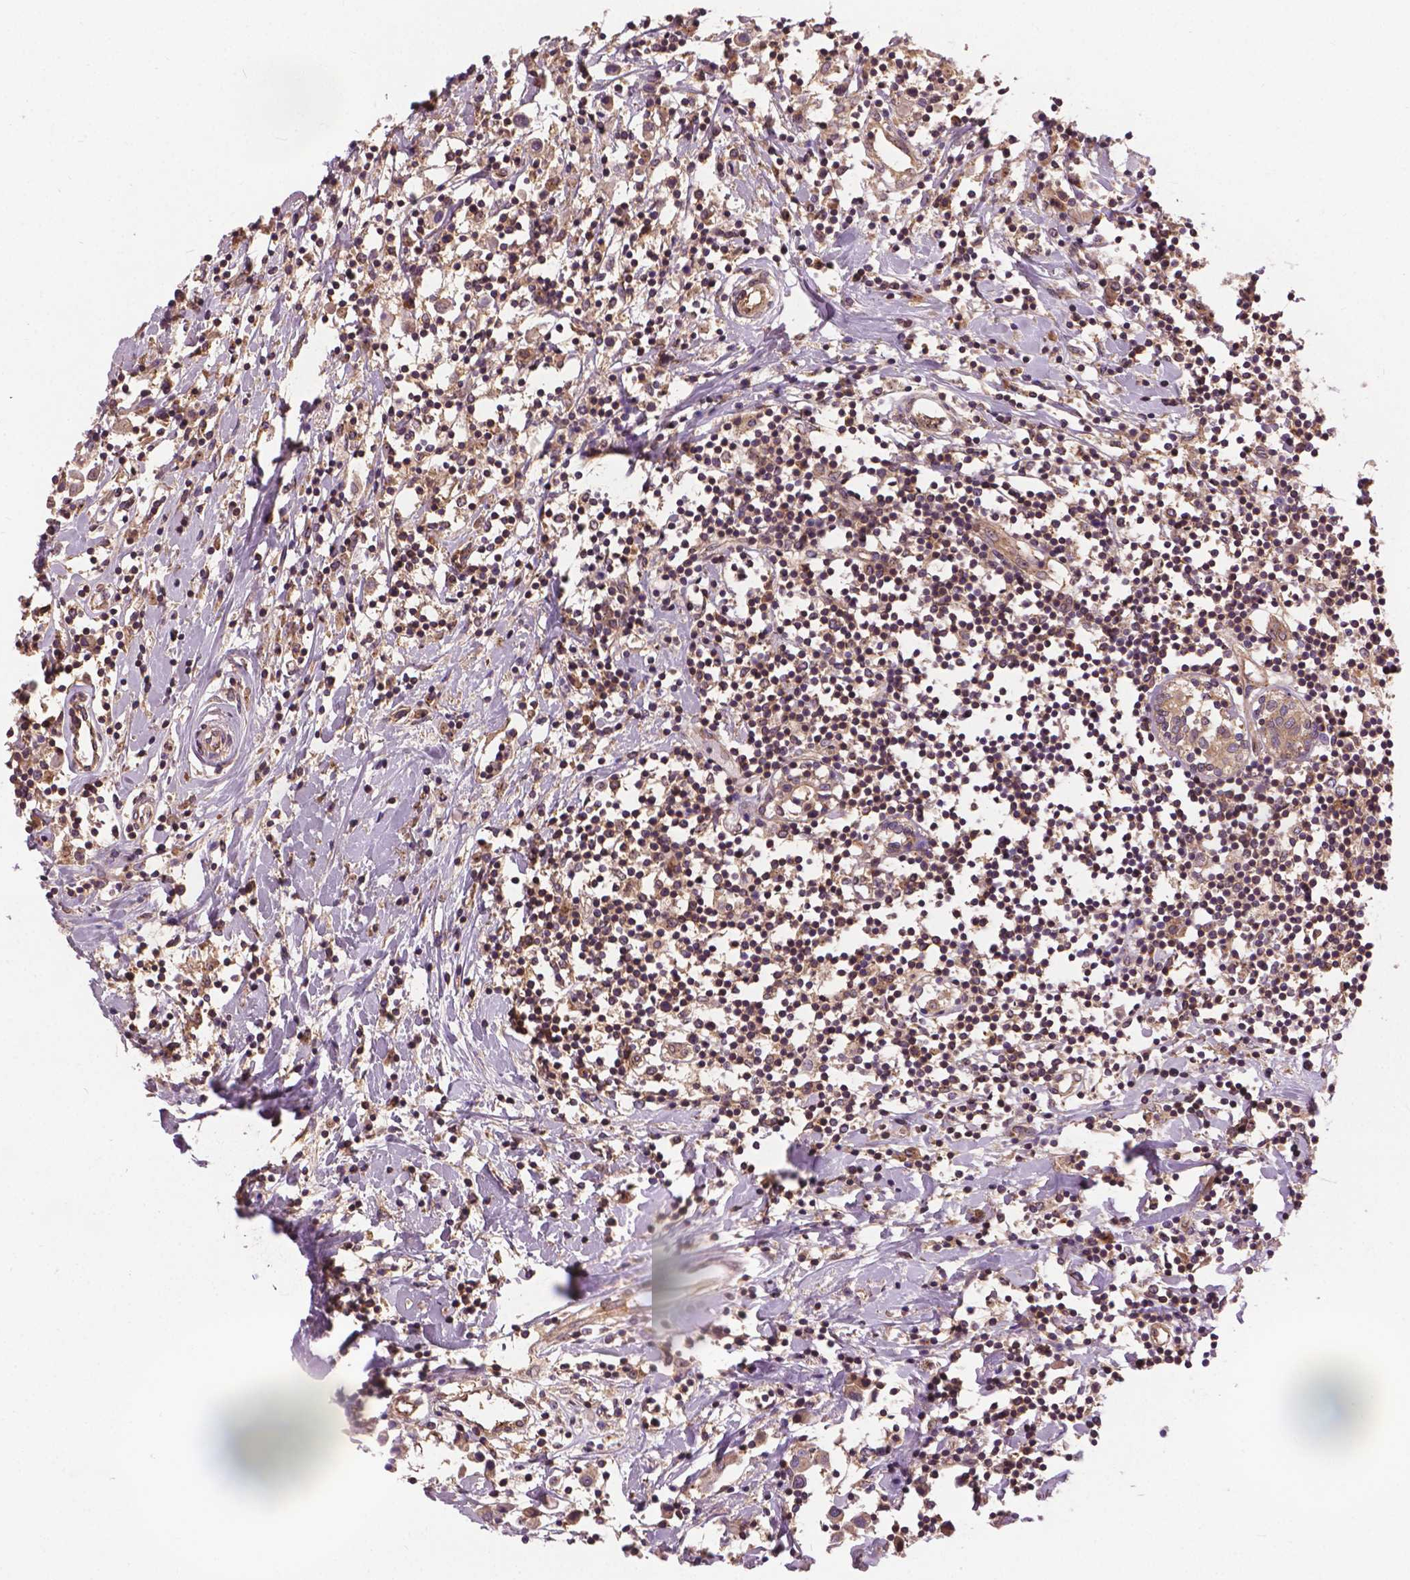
{"staining": {"intensity": "weak", "quantity": ">75%", "location": "cytoplasmic/membranous"}, "tissue": "breast cancer", "cell_type": "Tumor cells", "image_type": "cancer", "snomed": [{"axis": "morphology", "description": "Duct carcinoma"}, {"axis": "topography", "description": "Breast"}], "caption": "Immunohistochemical staining of human breast cancer demonstrates weak cytoplasmic/membranous protein positivity in about >75% of tumor cells.", "gene": "MZT1", "patient": {"sex": "female", "age": 61}}